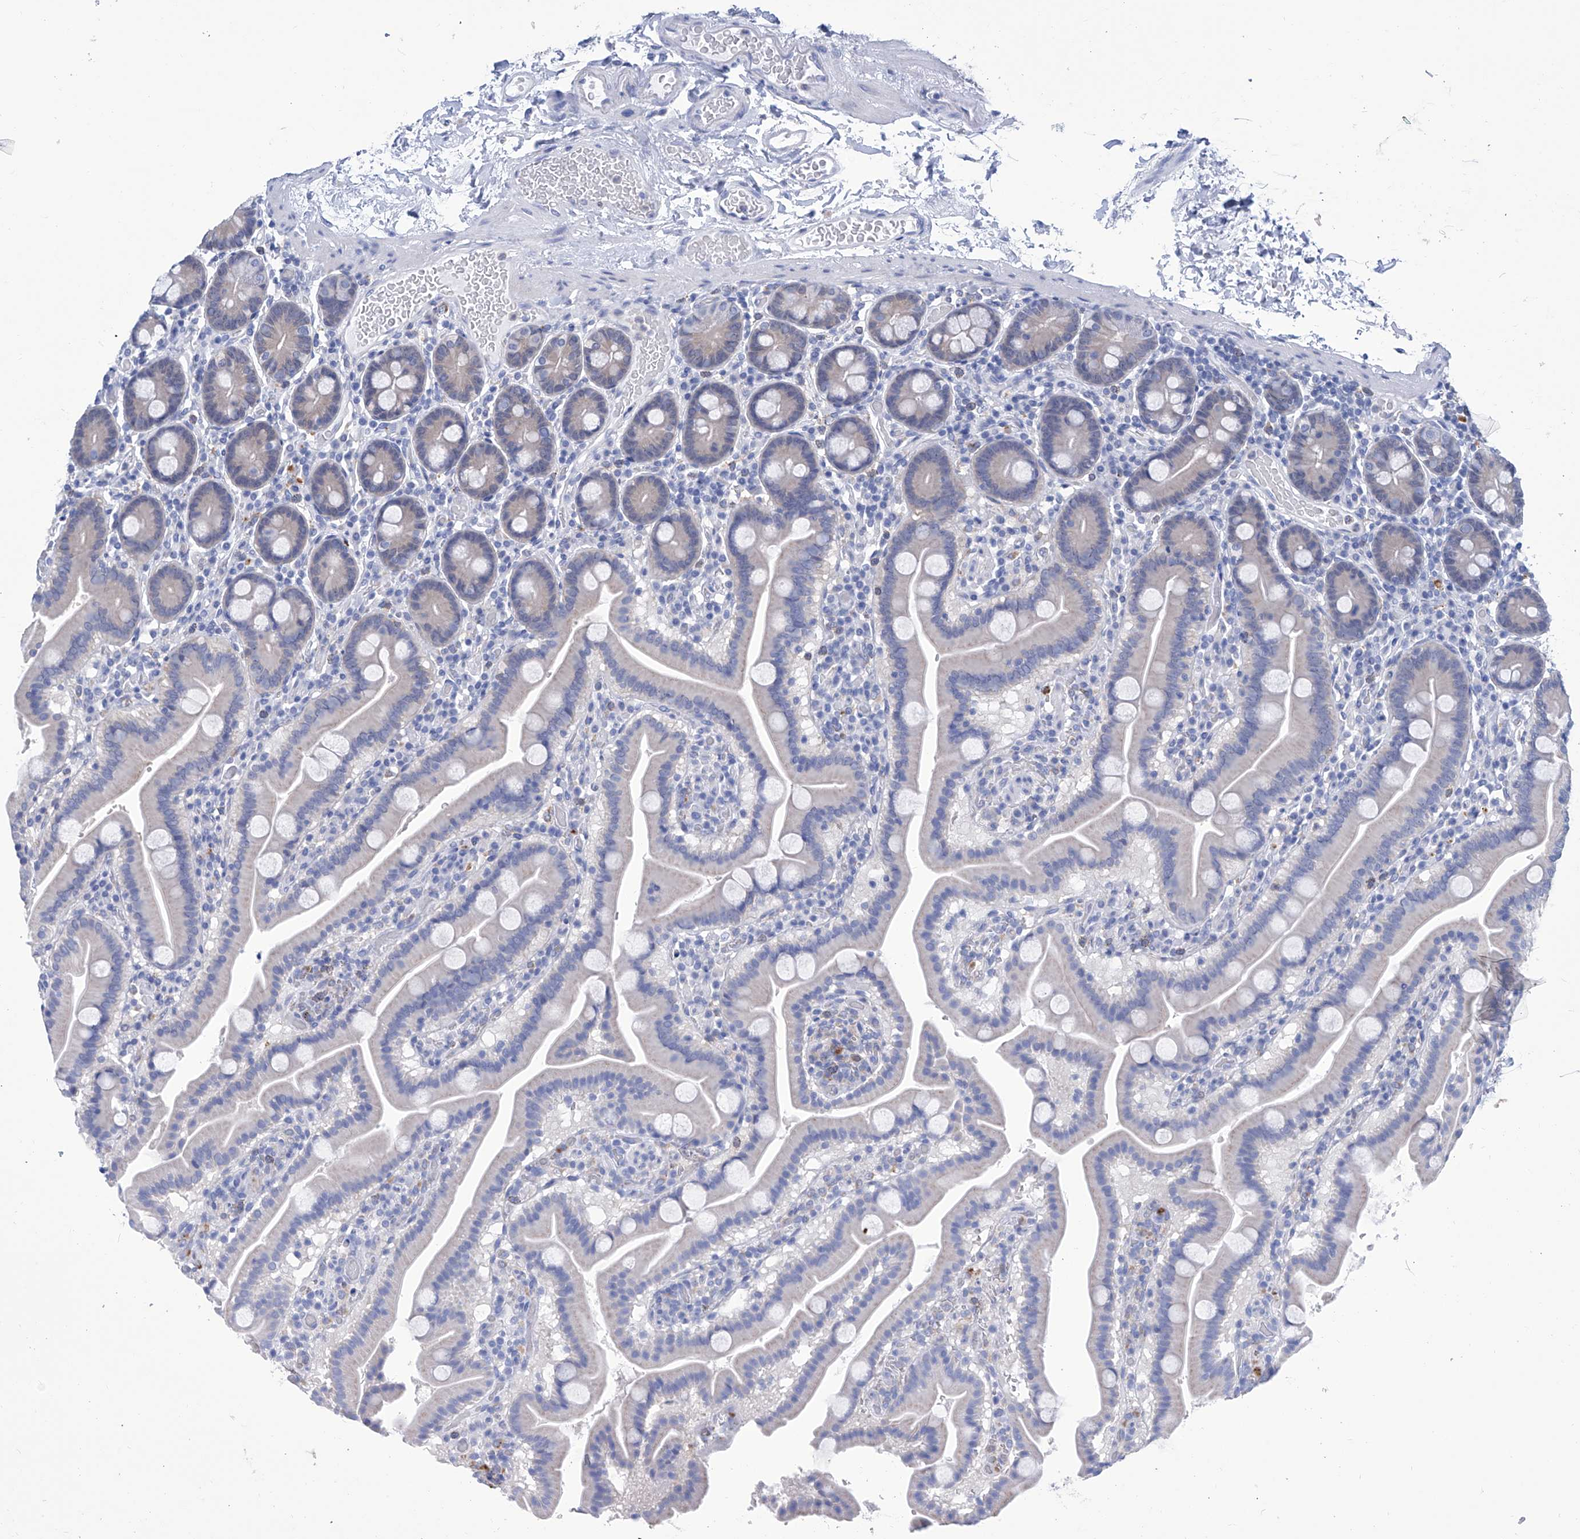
{"staining": {"intensity": "negative", "quantity": "none", "location": "none"}, "tissue": "duodenum", "cell_type": "Glandular cells", "image_type": "normal", "snomed": [{"axis": "morphology", "description": "Normal tissue, NOS"}, {"axis": "topography", "description": "Duodenum"}], "caption": "Micrograph shows no protein staining in glandular cells of normal duodenum.", "gene": "IMPA2", "patient": {"sex": "male", "age": 55}}